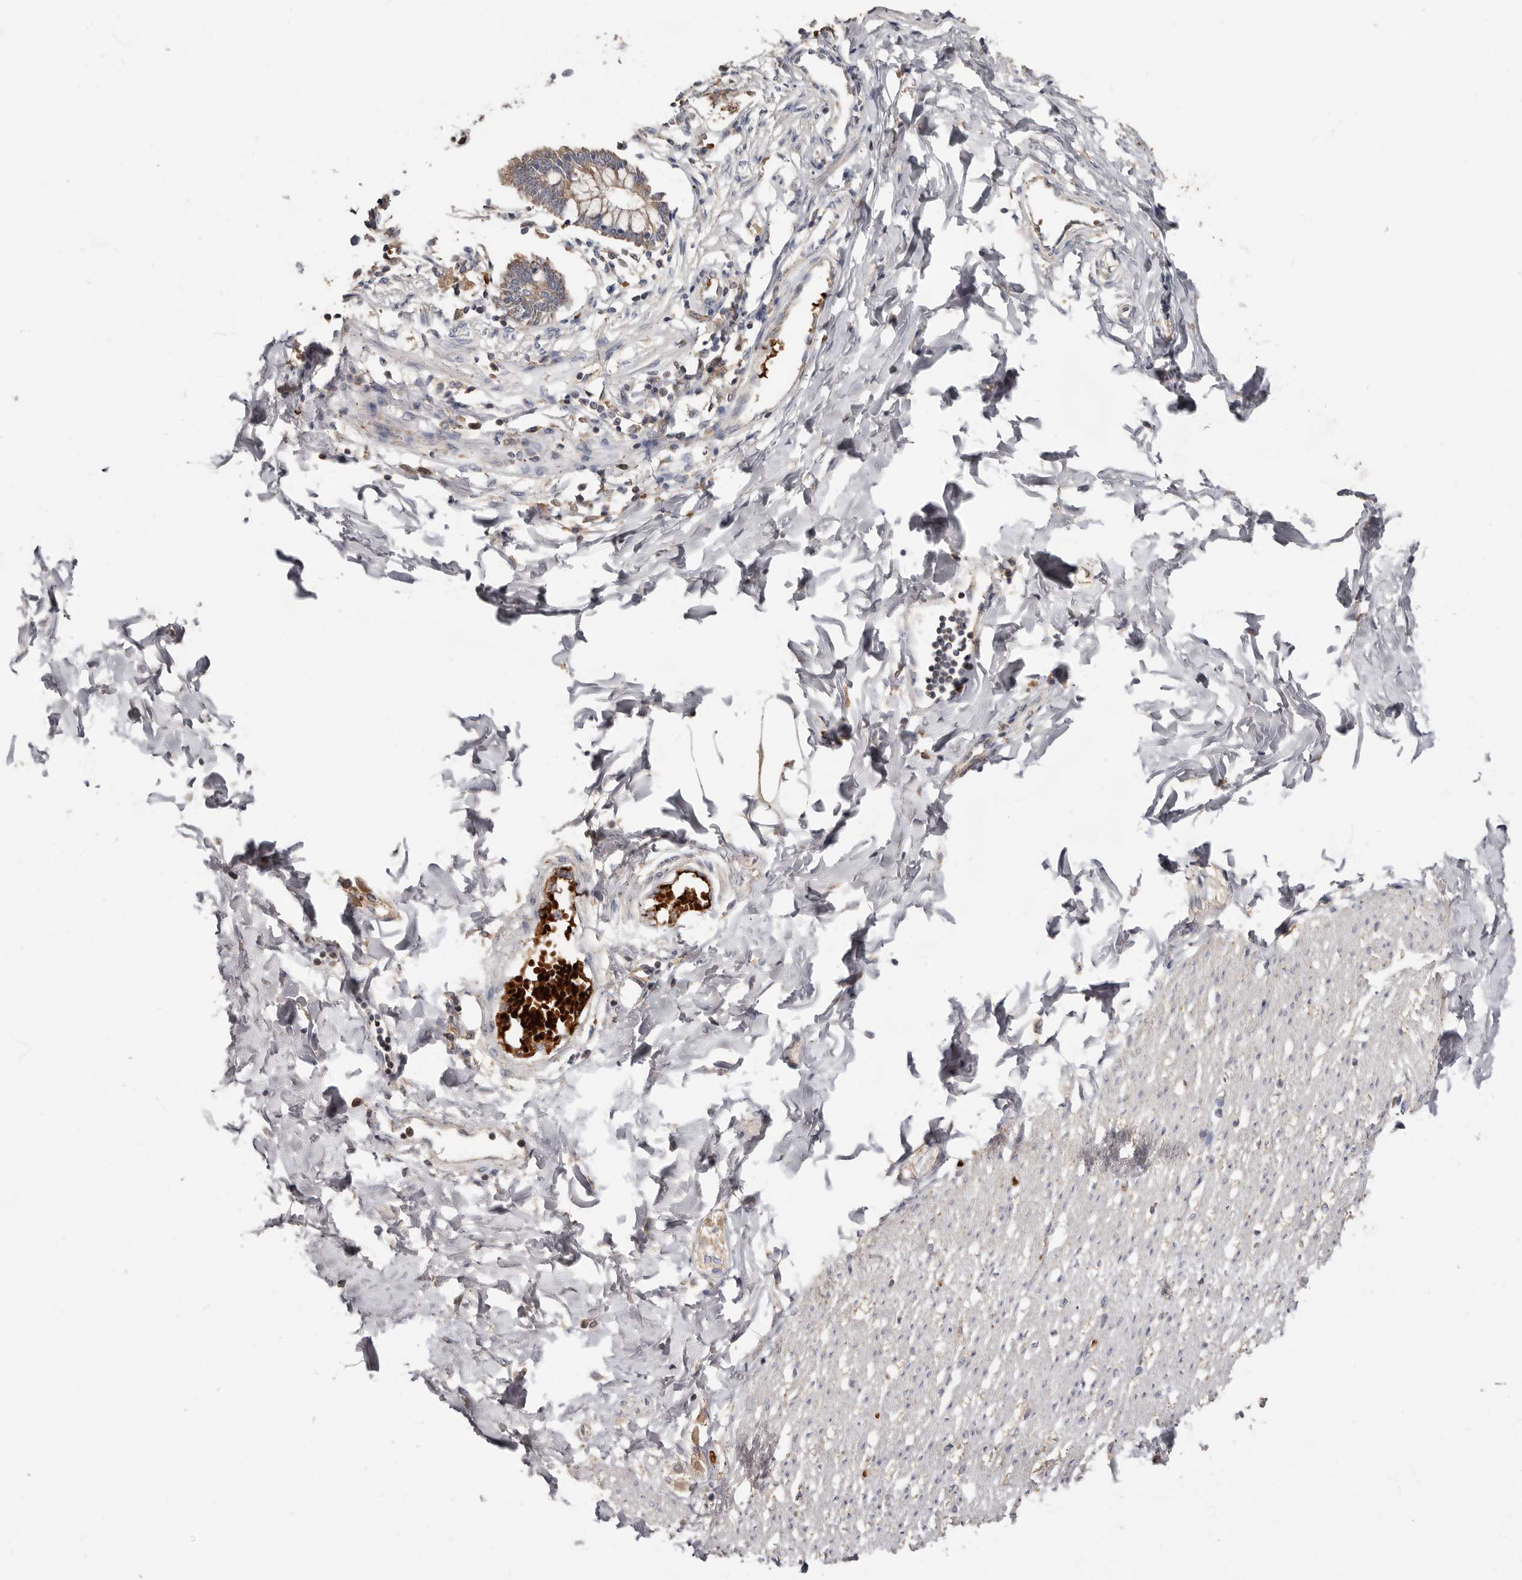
{"staining": {"intensity": "negative", "quantity": "none", "location": "none"}, "tissue": "smooth muscle", "cell_type": "Smooth muscle cells", "image_type": "normal", "snomed": [{"axis": "morphology", "description": "Normal tissue, NOS"}, {"axis": "morphology", "description": "Adenocarcinoma, NOS"}, {"axis": "topography", "description": "Colon"}, {"axis": "topography", "description": "Peripheral nerve tissue"}], "caption": "Immunohistochemical staining of benign smooth muscle exhibits no significant staining in smooth muscle cells.", "gene": "KIF26B", "patient": {"sex": "male", "age": 14}}